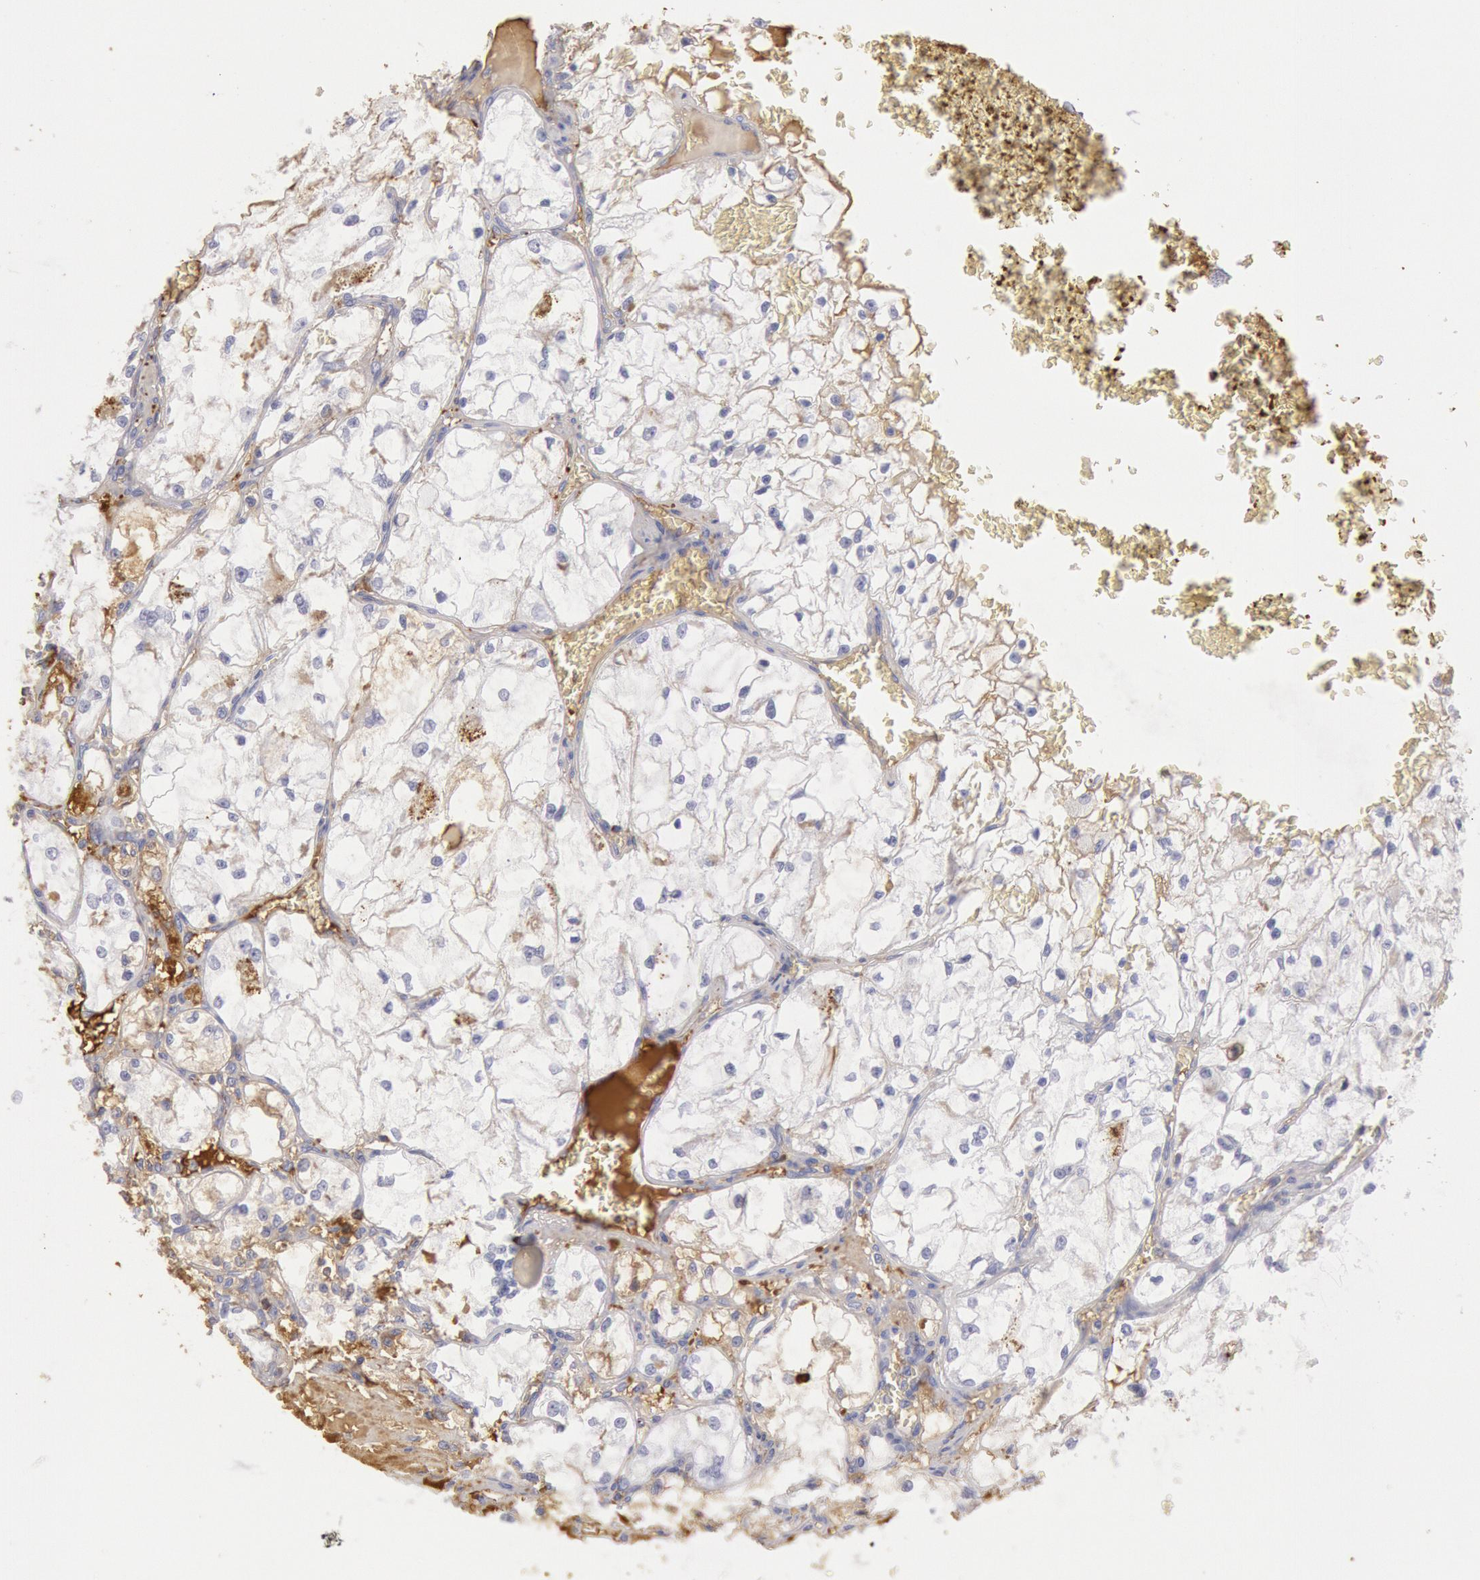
{"staining": {"intensity": "negative", "quantity": "none", "location": "none"}, "tissue": "renal cancer", "cell_type": "Tumor cells", "image_type": "cancer", "snomed": [{"axis": "morphology", "description": "Adenocarcinoma, NOS"}, {"axis": "topography", "description": "Kidney"}], "caption": "Immunohistochemistry of adenocarcinoma (renal) shows no positivity in tumor cells.", "gene": "IGHA1", "patient": {"sex": "male", "age": 61}}